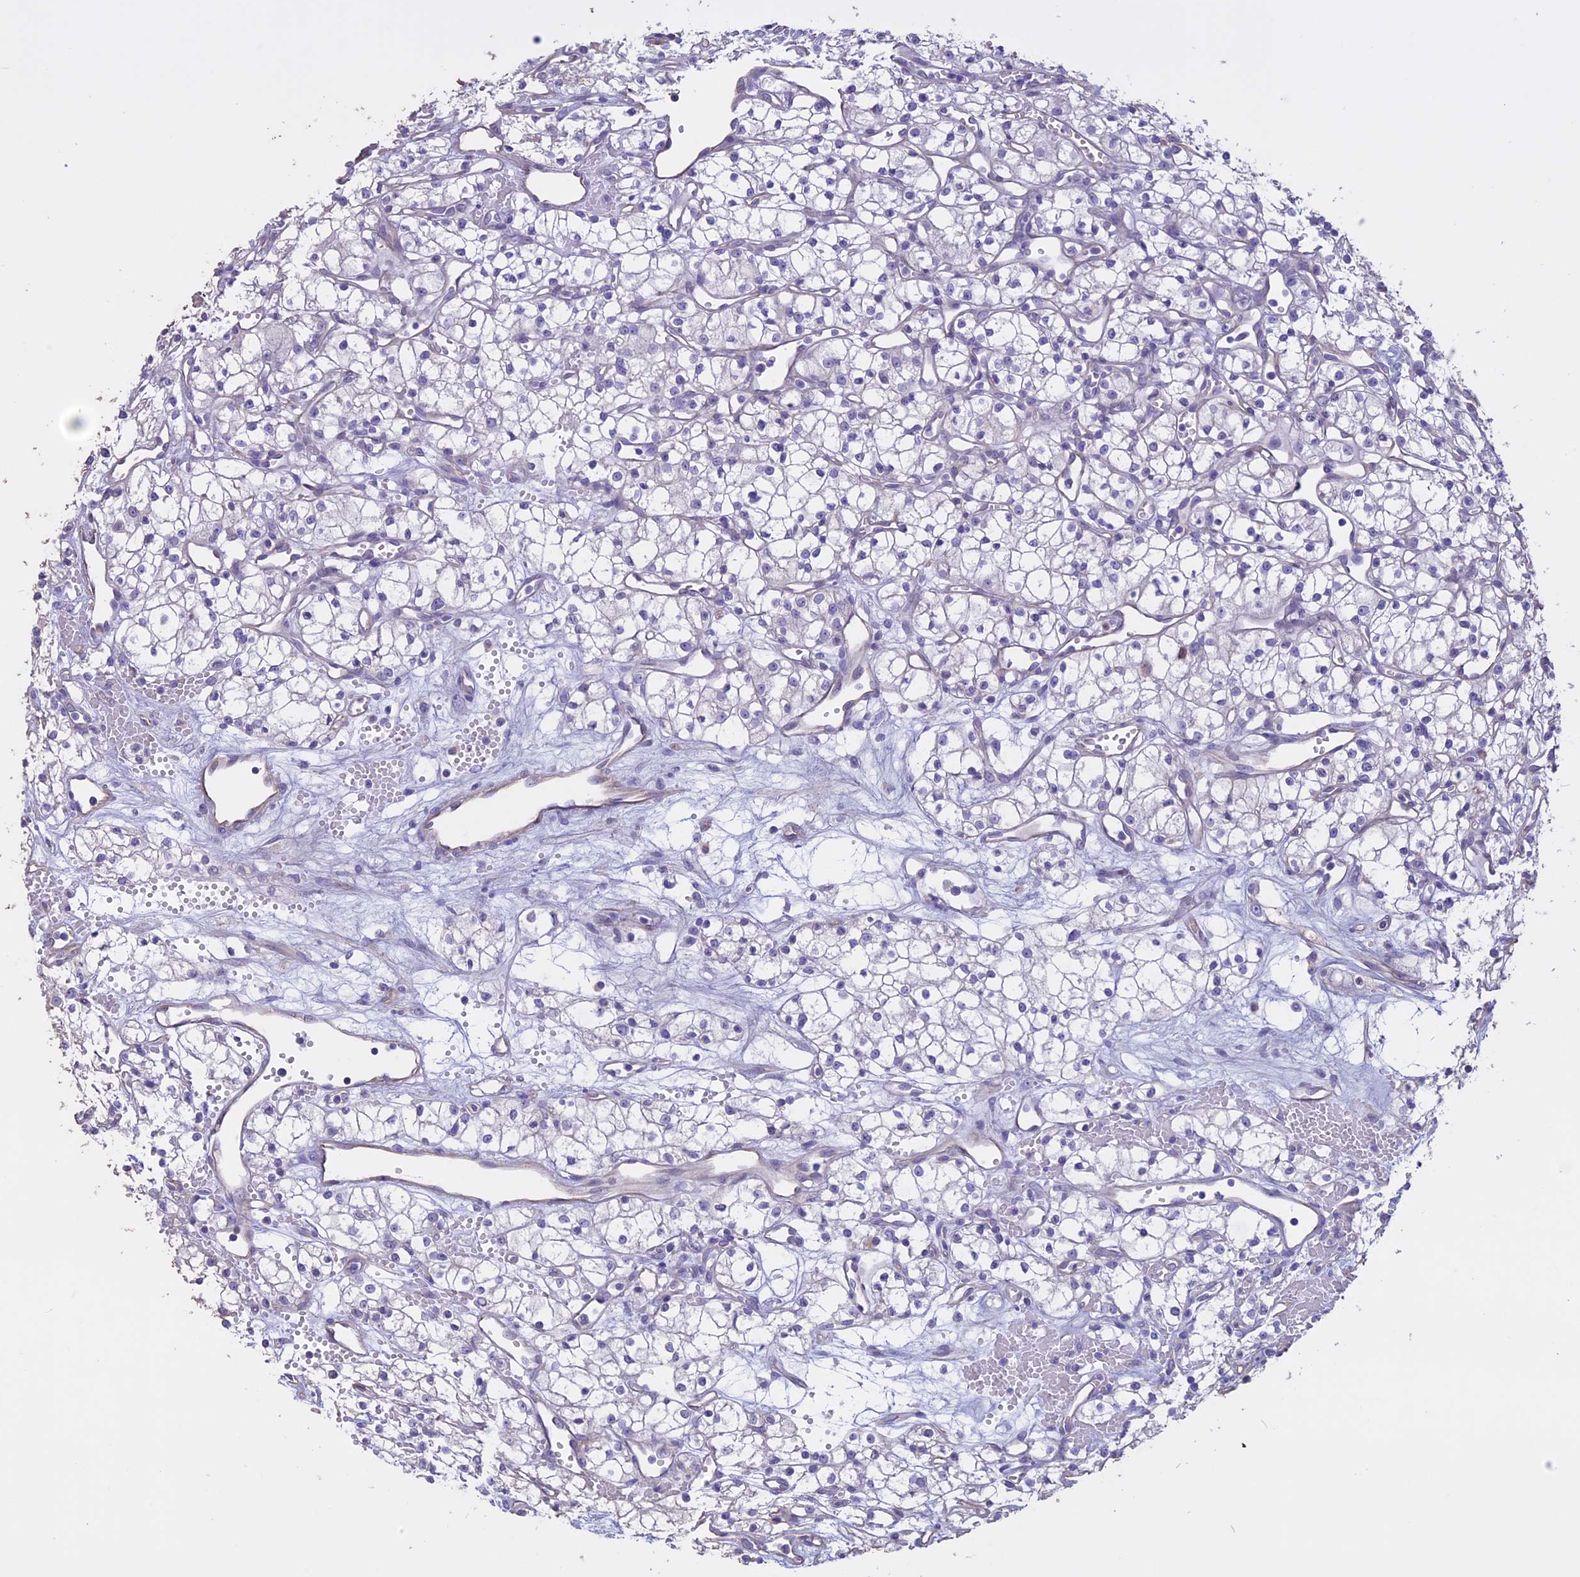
{"staining": {"intensity": "negative", "quantity": "none", "location": "none"}, "tissue": "renal cancer", "cell_type": "Tumor cells", "image_type": "cancer", "snomed": [{"axis": "morphology", "description": "Adenocarcinoma, NOS"}, {"axis": "topography", "description": "Kidney"}], "caption": "The IHC image has no significant staining in tumor cells of renal cancer (adenocarcinoma) tissue. Brightfield microscopy of IHC stained with DAB (brown) and hematoxylin (blue), captured at high magnification.", "gene": "CCDC148", "patient": {"sex": "male", "age": 59}}